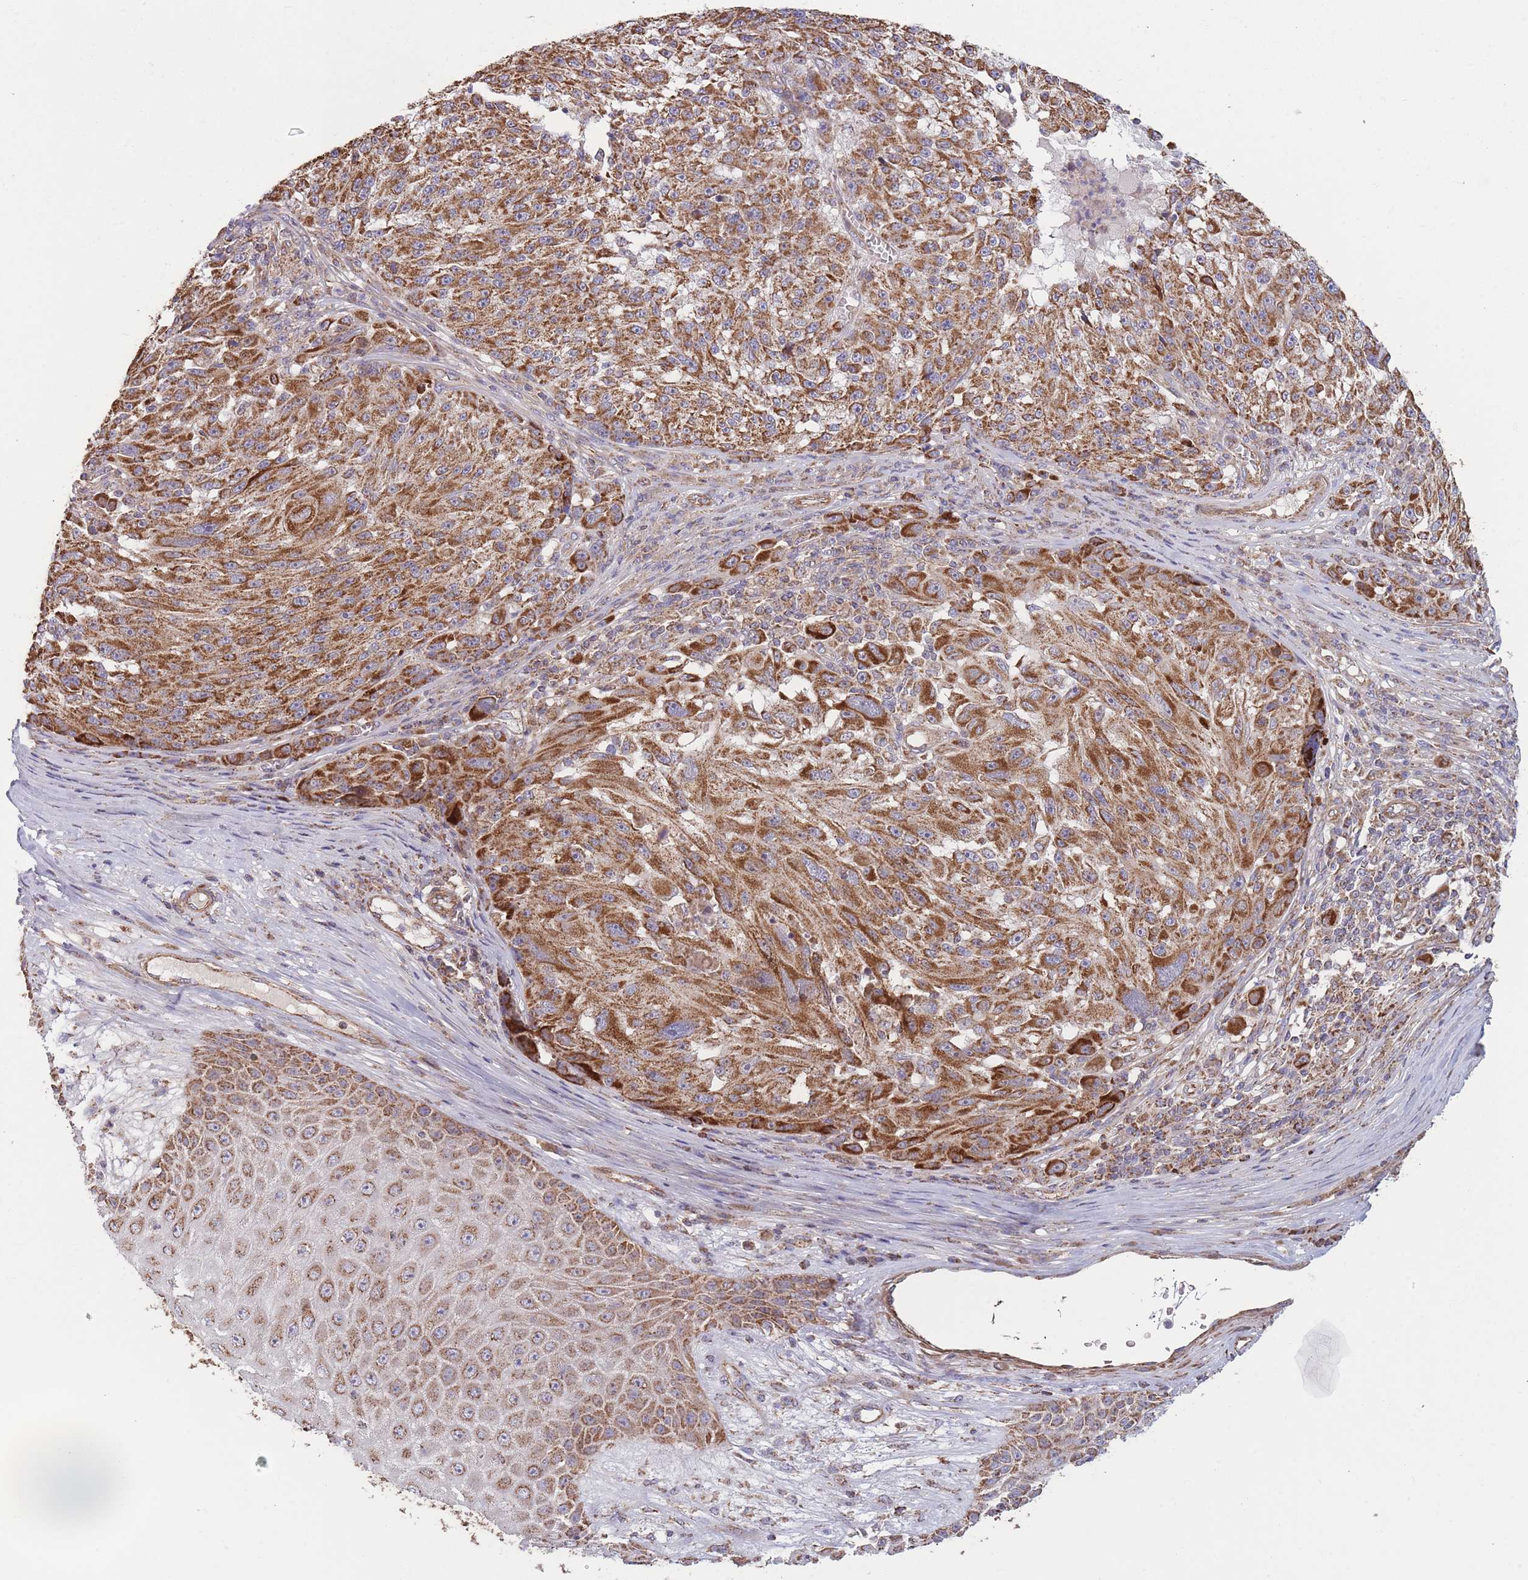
{"staining": {"intensity": "strong", "quantity": ">75%", "location": "cytoplasmic/membranous"}, "tissue": "melanoma", "cell_type": "Tumor cells", "image_type": "cancer", "snomed": [{"axis": "morphology", "description": "Malignant melanoma, NOS"}, {"axis": "topography", "description": "Skin"}], "caption": "DAB immunohistochemical staining of human melanoma shows strong cytoplasmic/membranous protein positivity in about >75% of tumor cells.", "gene": "KIF16B", "patient": {"sex": "male", "age": 53}}